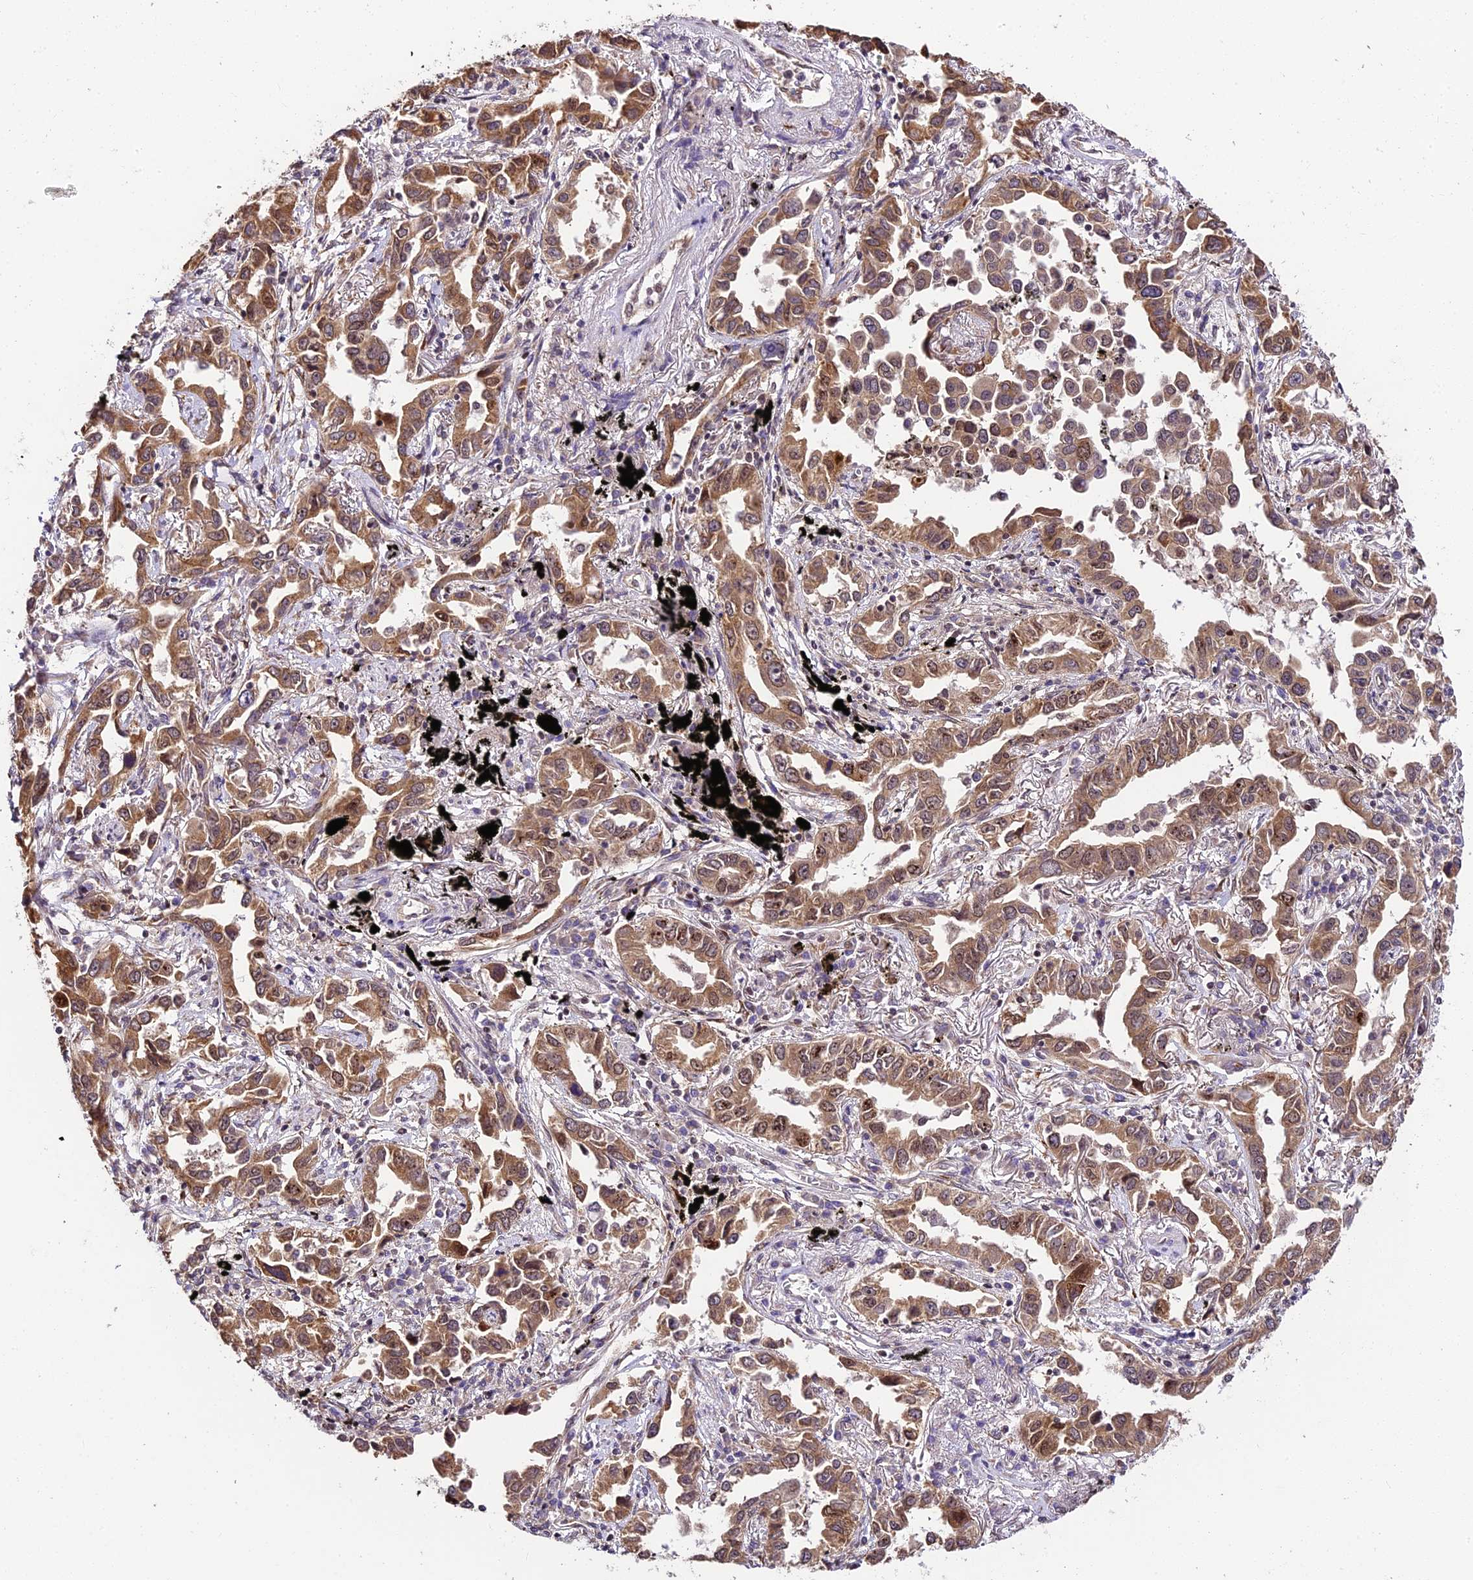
{"staining": {"intensity": "moderate", "quantity": ">75%", "location": "cytoplasmic/membranous,nuclear"}, "tissue": "lung cancer", "cell_type": "Tumor cells", "image_type": "cancer", "snomed": [{"axis": "morphology", "description": "Adenocarcinoma, NOS"}, {"axis": "topography", "description": "Lung"}], "caption": "Brown immunohistochemical staining in adenocarcinoma (lung) demonstrates moderate cytoplasmic/membranous and nuclear expression in approximately >75% of tumor cells.", "gene": "TRIM22", "patient": {"sex": "male", "age": 67}}